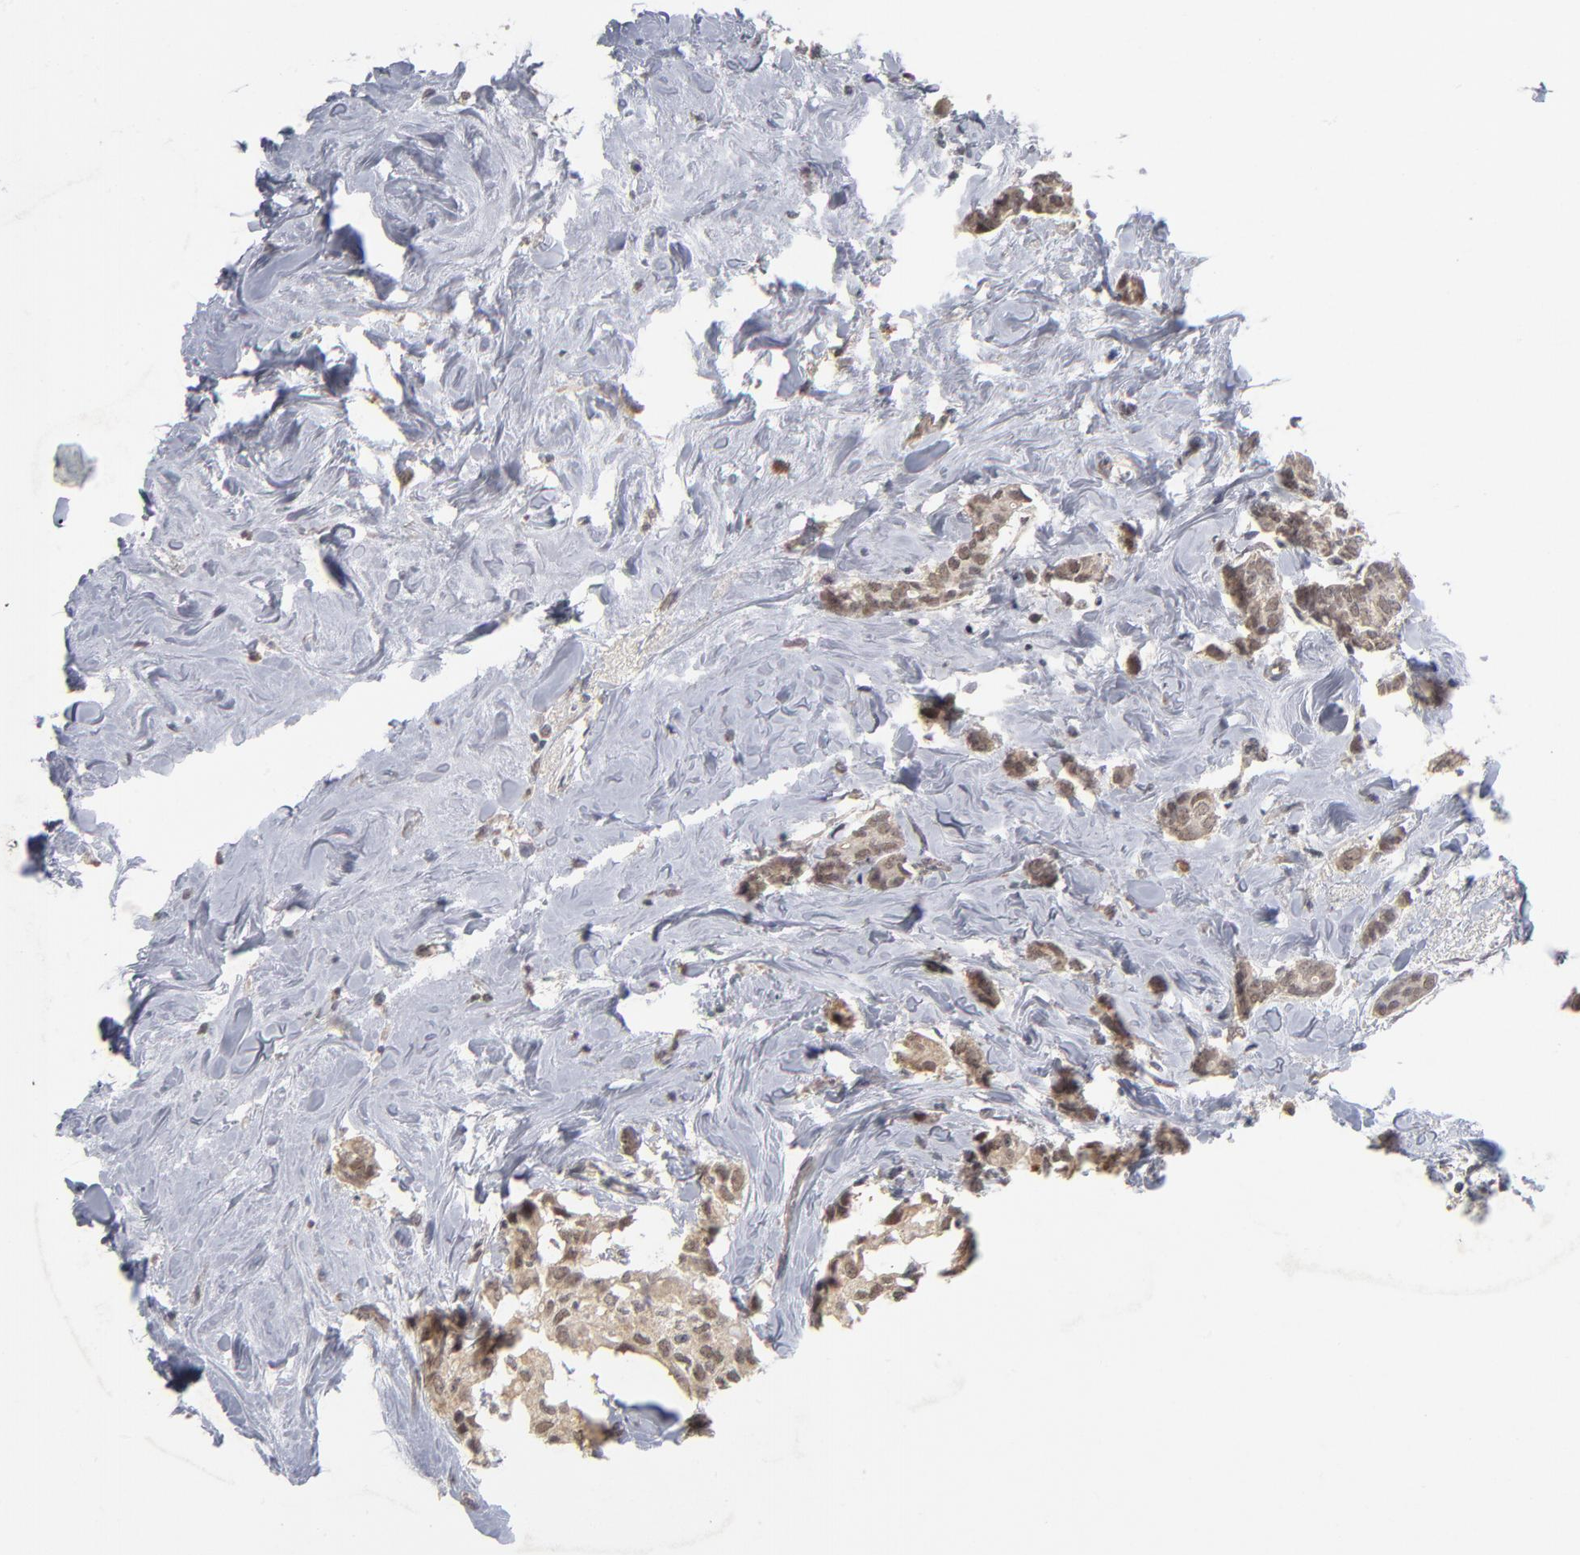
{"staining": {"intensity": "moderate", "quantity": ">75%", "location": "cytoplasmic/membranous,nuclear"}, "tissue": "breast cancer", "cell_type": "Tumor cells", "image_type": "cancer", "snomed": [{"axis": "morphology", "description": "Duct carcinoma"}, {"axis": "topography", "description": "Breast"}], "caption": "Protein analysis of breast cancer (infiltrating ductal carcinoma) tissue demonstrates moderate cytoplasmic/membranous and nuclear expression in approximately >75% of tumor cells.", "gene": "WSB1", "patient": {"sex": "female", "age": 84}}